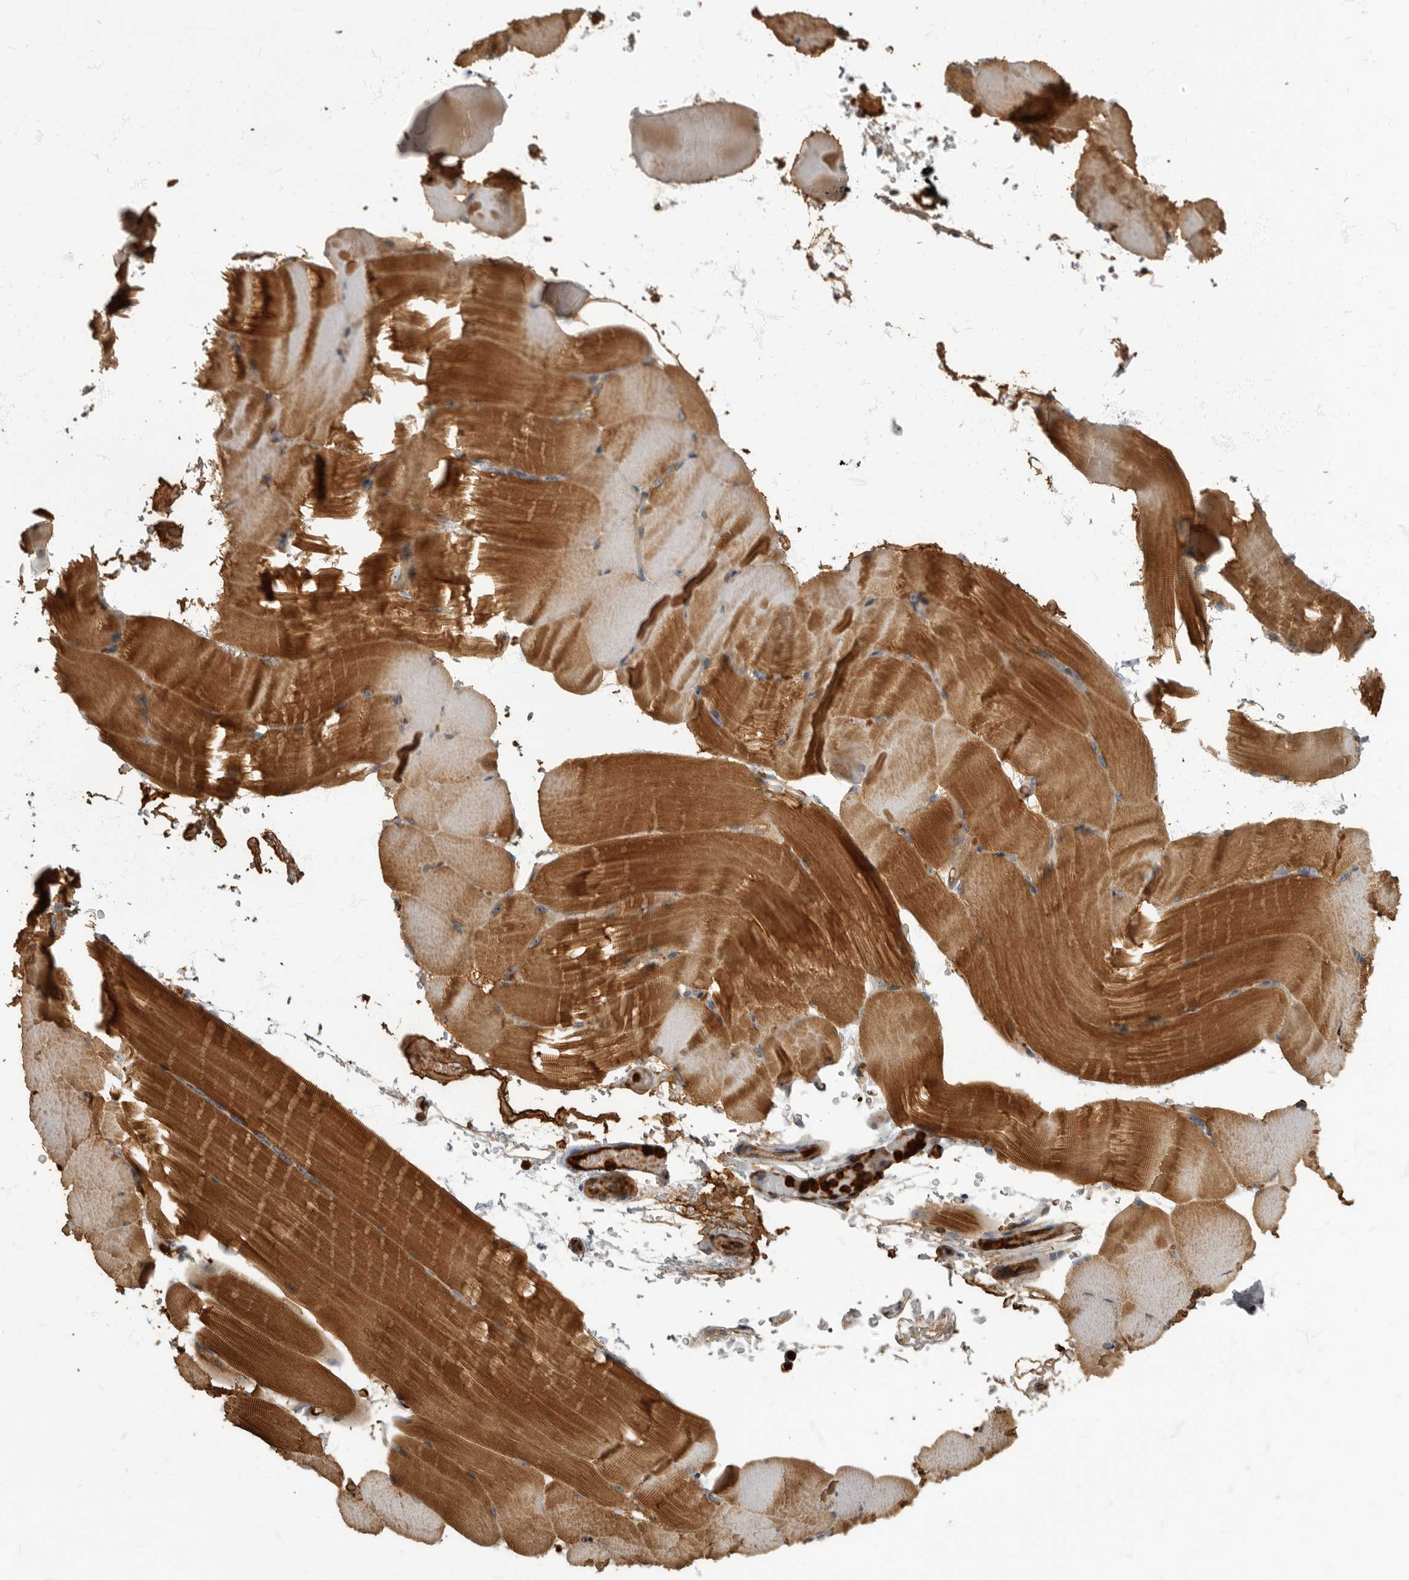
{"staining": {"intensity": "strong", "quantity": "25%-75%", "location": "cytoplasmic/membranous"}, "tissue": "skeletal muscle", "cell_type": "Myocytes", "image_type": "normal", "snomed": [{"axis": "morphology", "description": "Normal tissue, NOS"}, {"axis": "topography", "description": "Skeletal muscle"}, {"axis": "topography", "description": "Parathyroid gland"}], "caption": "An IHC photomicrograph of unremarkable tissue is shown. Protein staining in brown highlights strong cytoplasmic/membranous positivity in skeletal muscle within myocytes. Immunohistochemistry stains the protein of interest in brown and the nuclei are stained blue.", "gene": "DAAM1", "patient": {"sex": "female", "age": 37}}